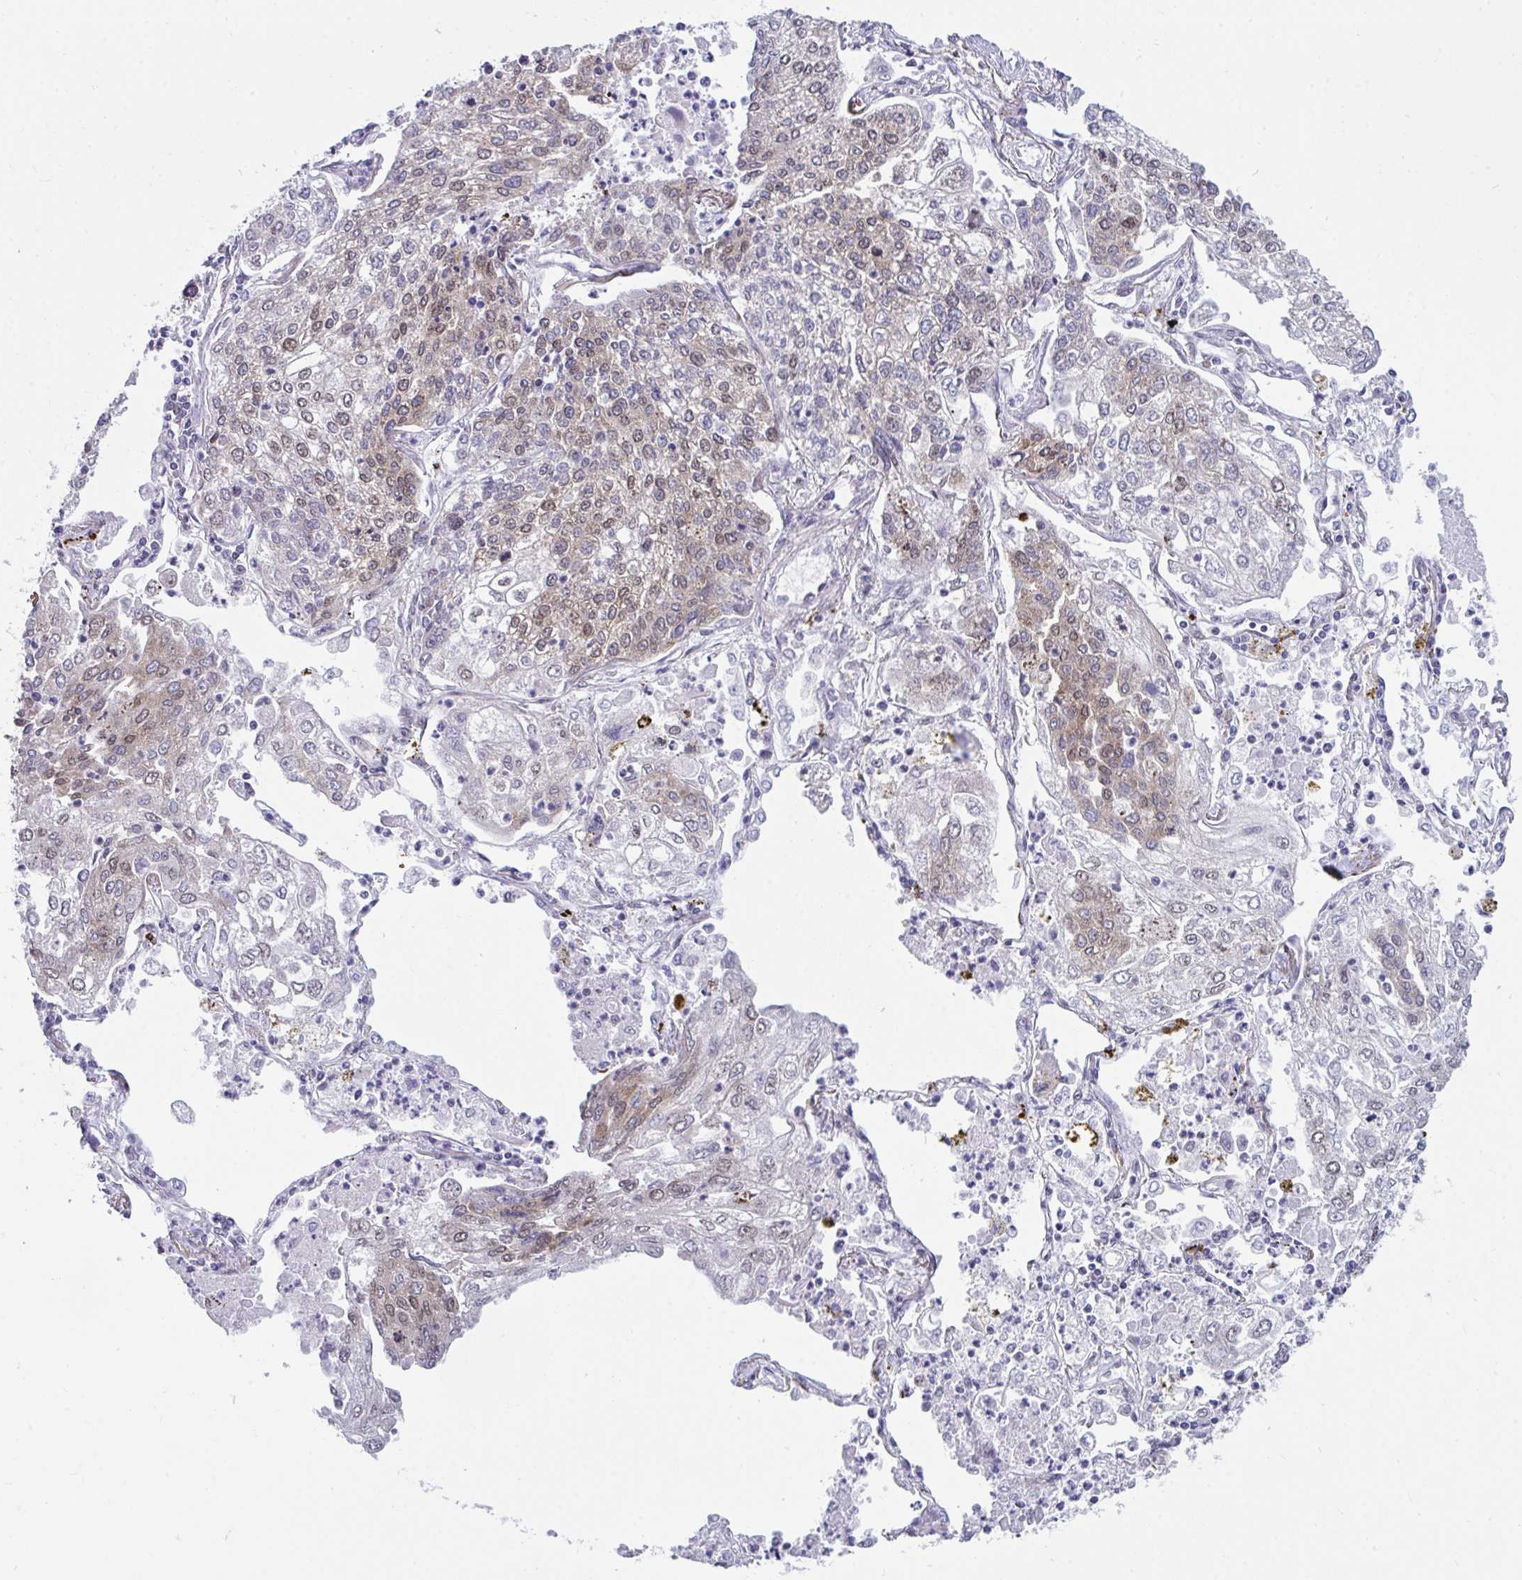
{"staining": {"intensity": "weak", "quantity": "25%-75%", "location": "cytoplasmic/membranous,nuclear"}, "tissue": "lung cancer", "cell_type": "Tumor cells", "image_type": "cancer", "snomed": [{"axis": "morphology", "description": "Squamous cell carcinoma, NOS"}, {"axis": "topography", "description": "Lung"}], "caption": "The immunohistochemical stain highlights weak cytoplasmic/membranous and nuclear positivity in tumor cells of lung cancer (squamous cell carcinoma) tissue. (Stains: DAB (3,3'-diaminobenzidine) in brown, nuclei in blue, Microscopy: brightfield microscopy at high magnification).", "gene": "SELENON", "patient": {"sex": "male", "age": 74}}